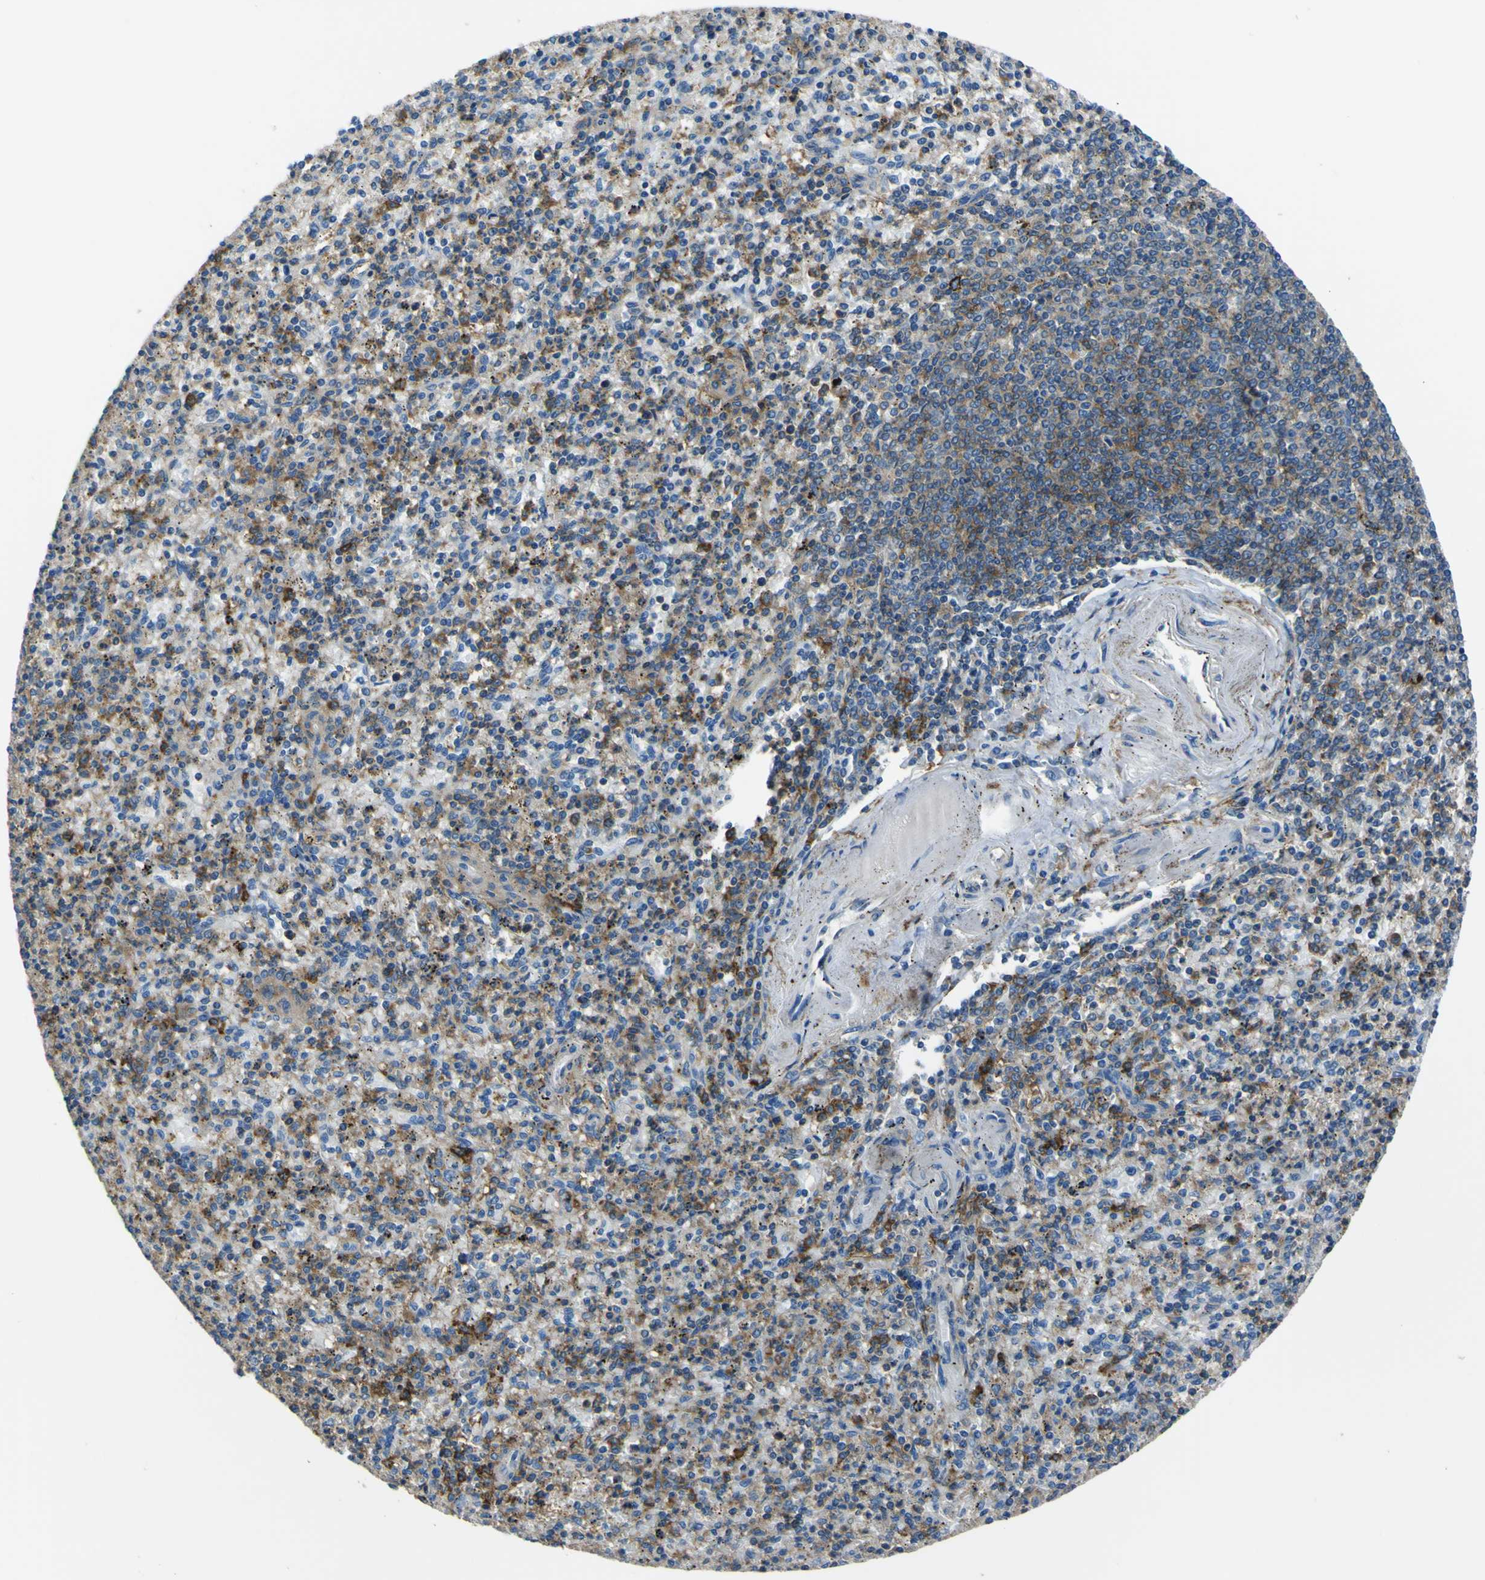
{"staining": {"intensity": "moderate", "quantity": "25%-75%", "location": "cytoplasmic/membranous"}, "tissue": "spleen", "cell_type": "Cells in red pulp", "image_type": "normal", "snomed": [{"axis": "morphology", "description": "Normal tissue, NOS"}, {"axis": "topography", "description": "Spleen"}], "caption": "This photomicrograph reveals benign spleen stained with immunohistochemistry (IHC) to label a protein in brown. The cytoplasmic/membranous of cells in red pulp show moderate positivity for the protein. Nuclei are counter-stained blue.", "gene": "LAIR1", "patient": {"sex": "male", "age": 72}}